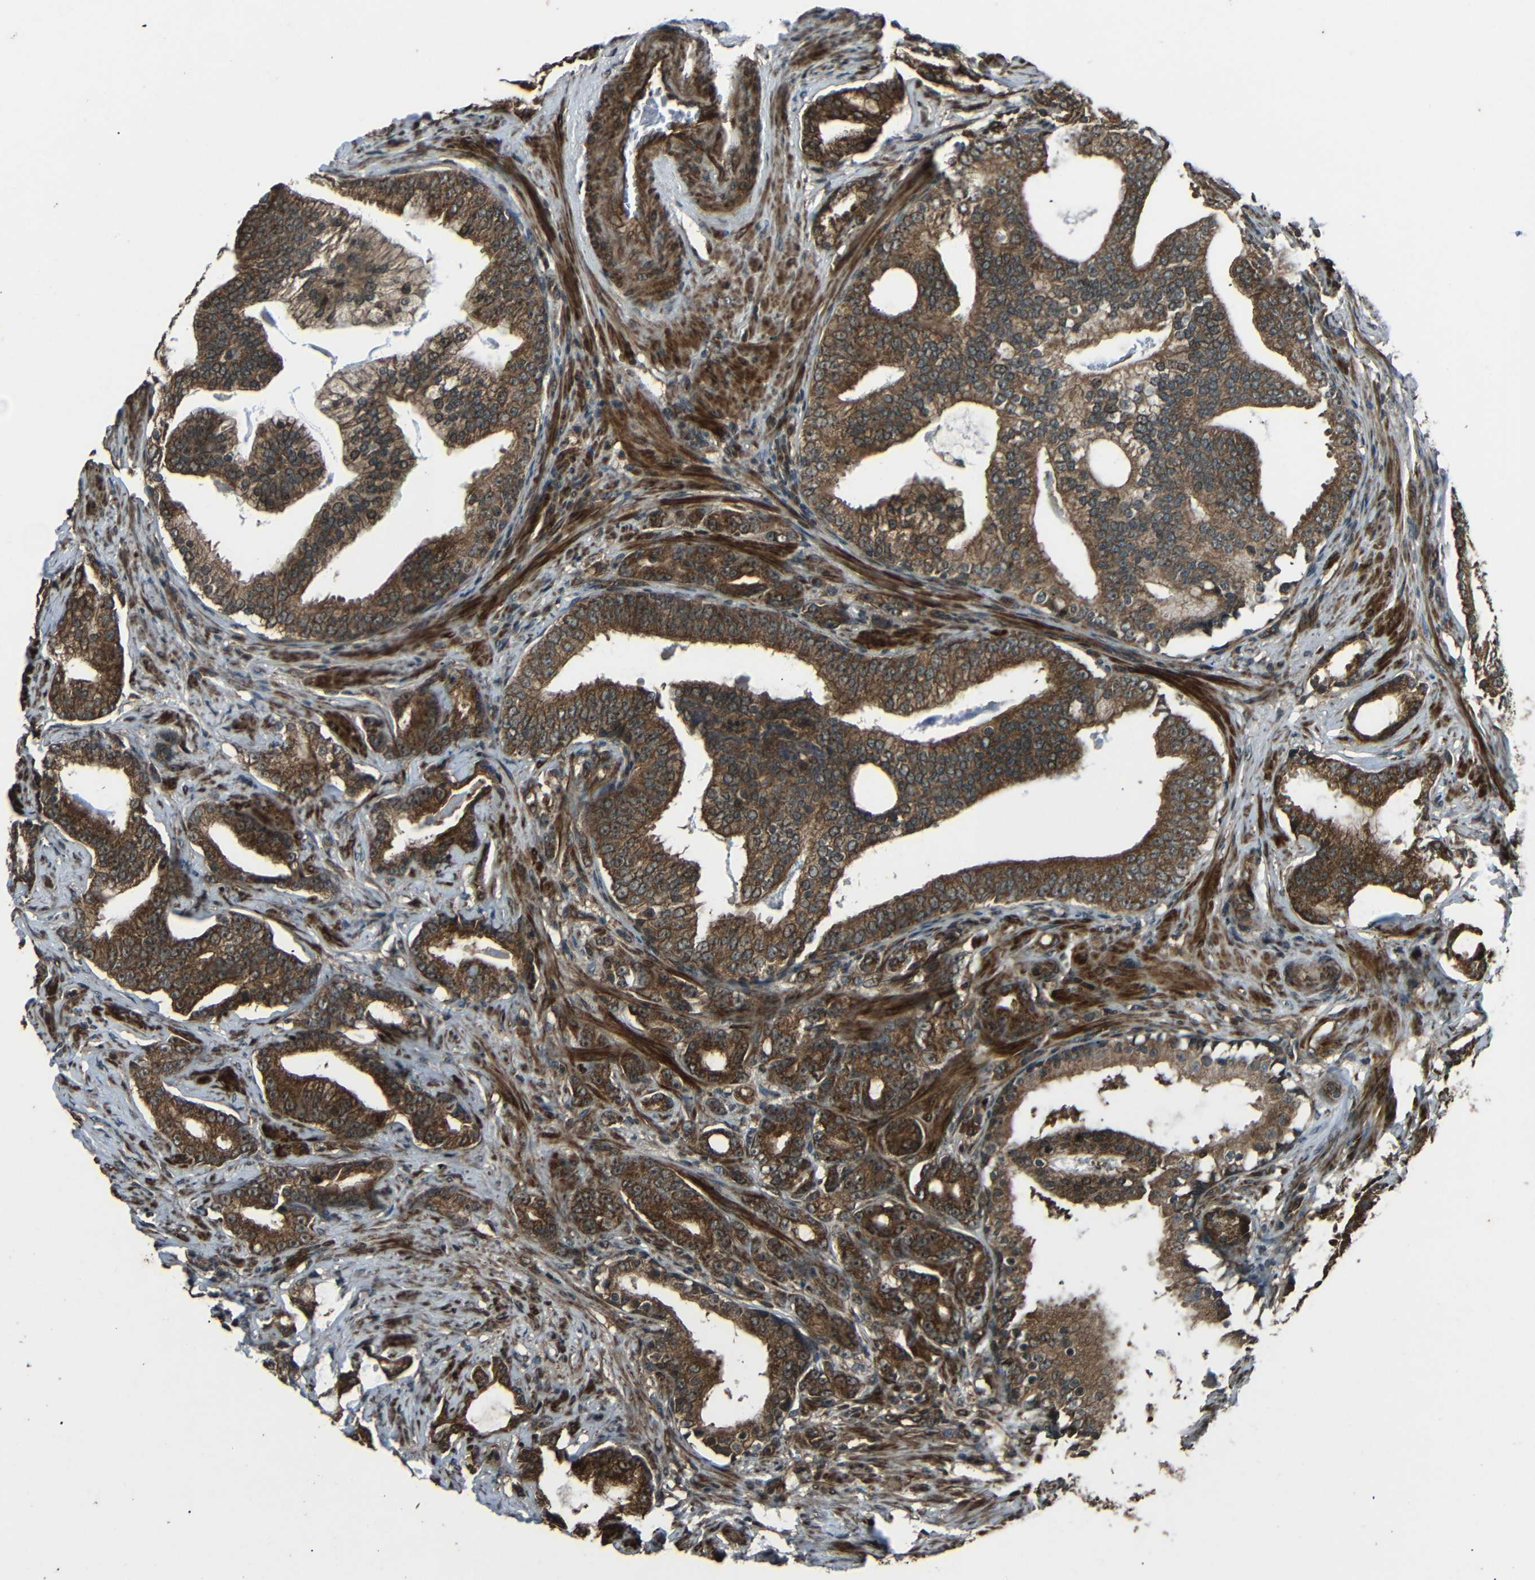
{"staining": {"intensity": "strong", "quantity": "25%-75%", "location": "cytoplasmic/membranous"}, "tissue": "prostate cancer", "cell_type": "Tumor cells", "image_type": "cancer", "snomed": [{"axis": "morphology", "description": "Adenocarcinoma, Low grade"}, {"axis": "topography", "description": "Prostate"}], "caption": "Immunohistochemistry (IHC) image of prostate low-grade adenocarcinoma stained for a protein (brown), which displays high levels of strong cytoplasmic/membranous expression in about 25%-75% of tumor cells.", "gene": "PLK2", "patient": {"sex": "male", "age": 58}}